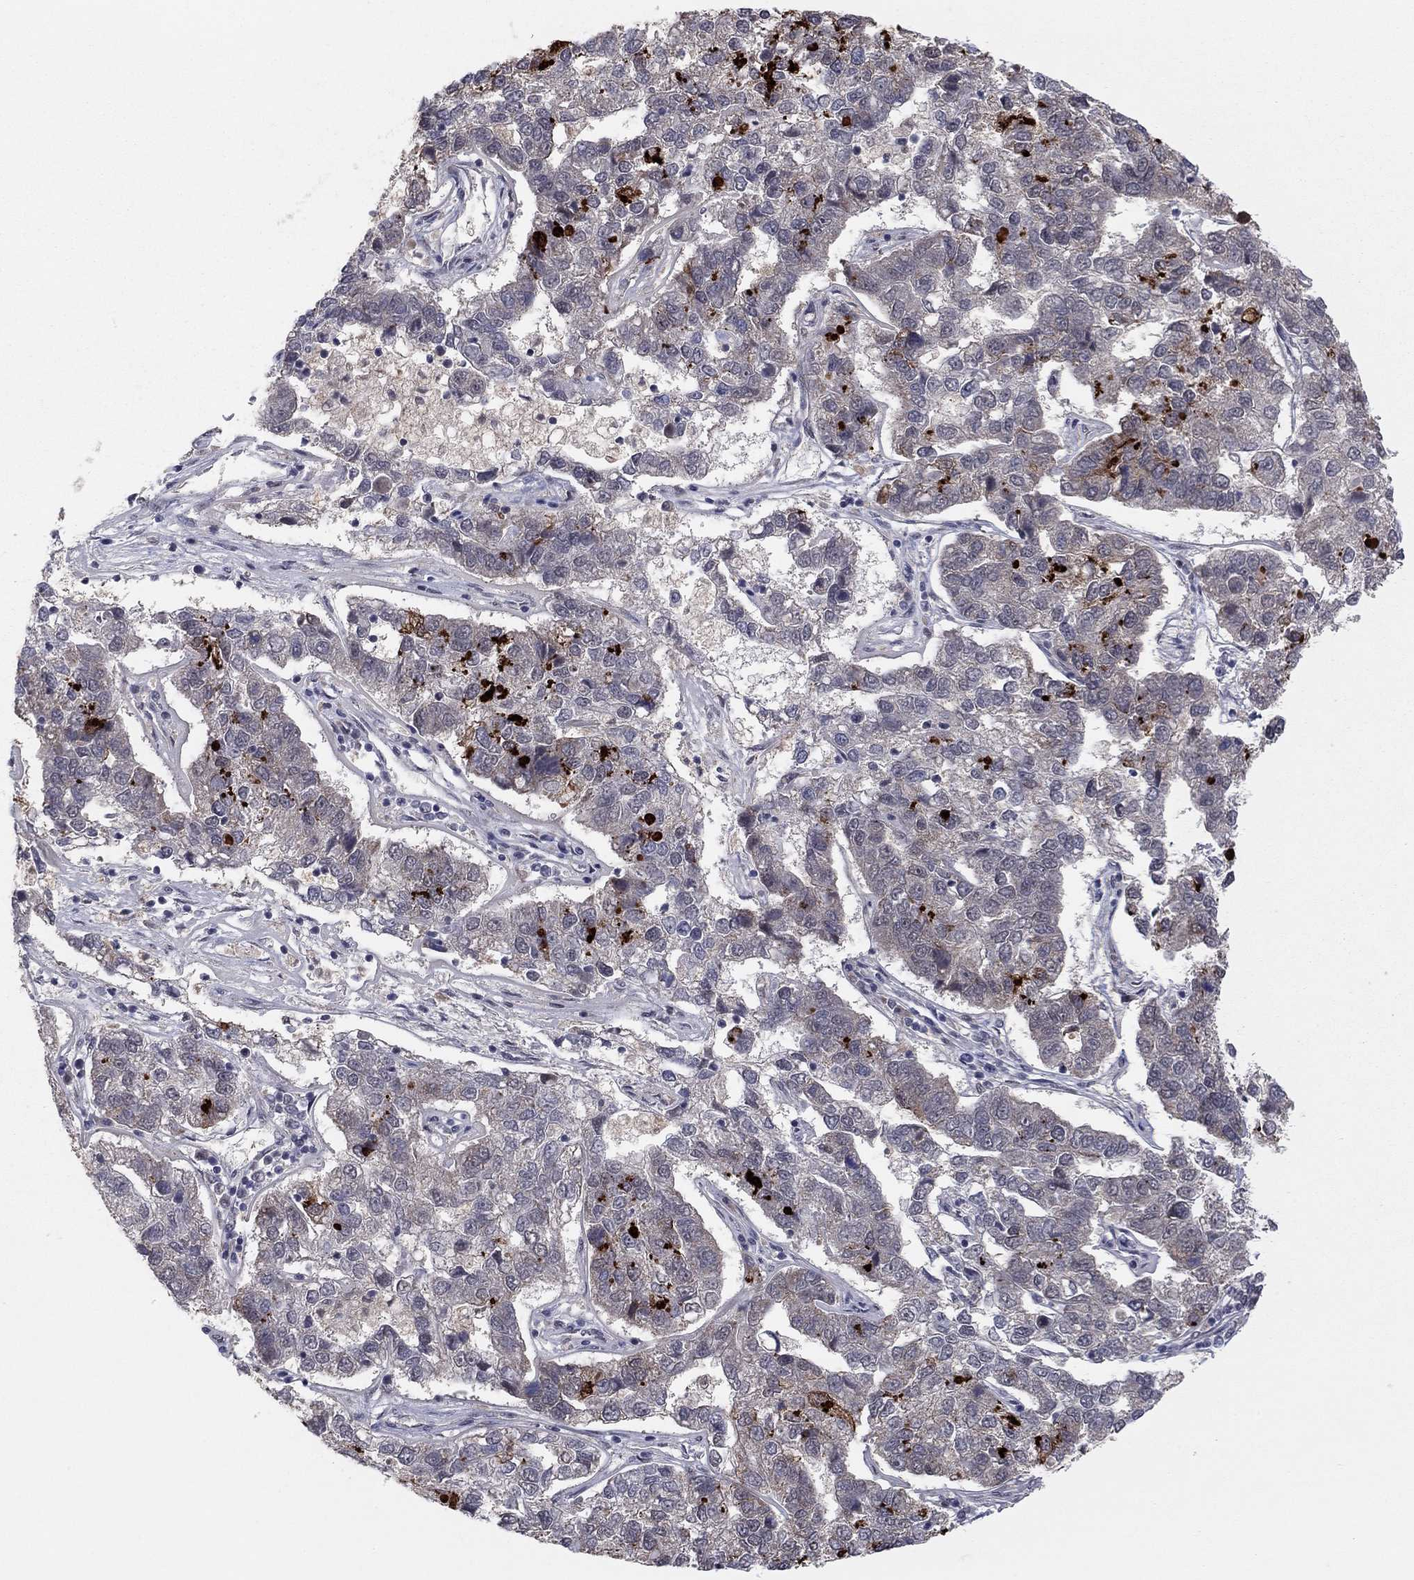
{"staining": {"intensity": "weak", "quantity": "25%-75%", "location": "cytoplasmic/membranous"}, "tissue": "pancreatic cancer", "cell_type": "Tumor cells", "image_type": "cancer", "snomed": [{"axis": "morphology", "description": "Adenocarcinoma, NOS"}, {"axis": "topography", "description": "Pancreas"}], "caption": "Immunohistochemical staining of human pancreatic adenocarcinoma demonstrates weak cytoplasmic/membranous protein positivity in about 25%-75% of tumor cells. The staining is performed using DAB brown chromogen to label protein expression. The nuclei are counter-stained blue using hematoxylin.", "gene": "ZNF395", "patient": {"sex": "female", "age": 61}}